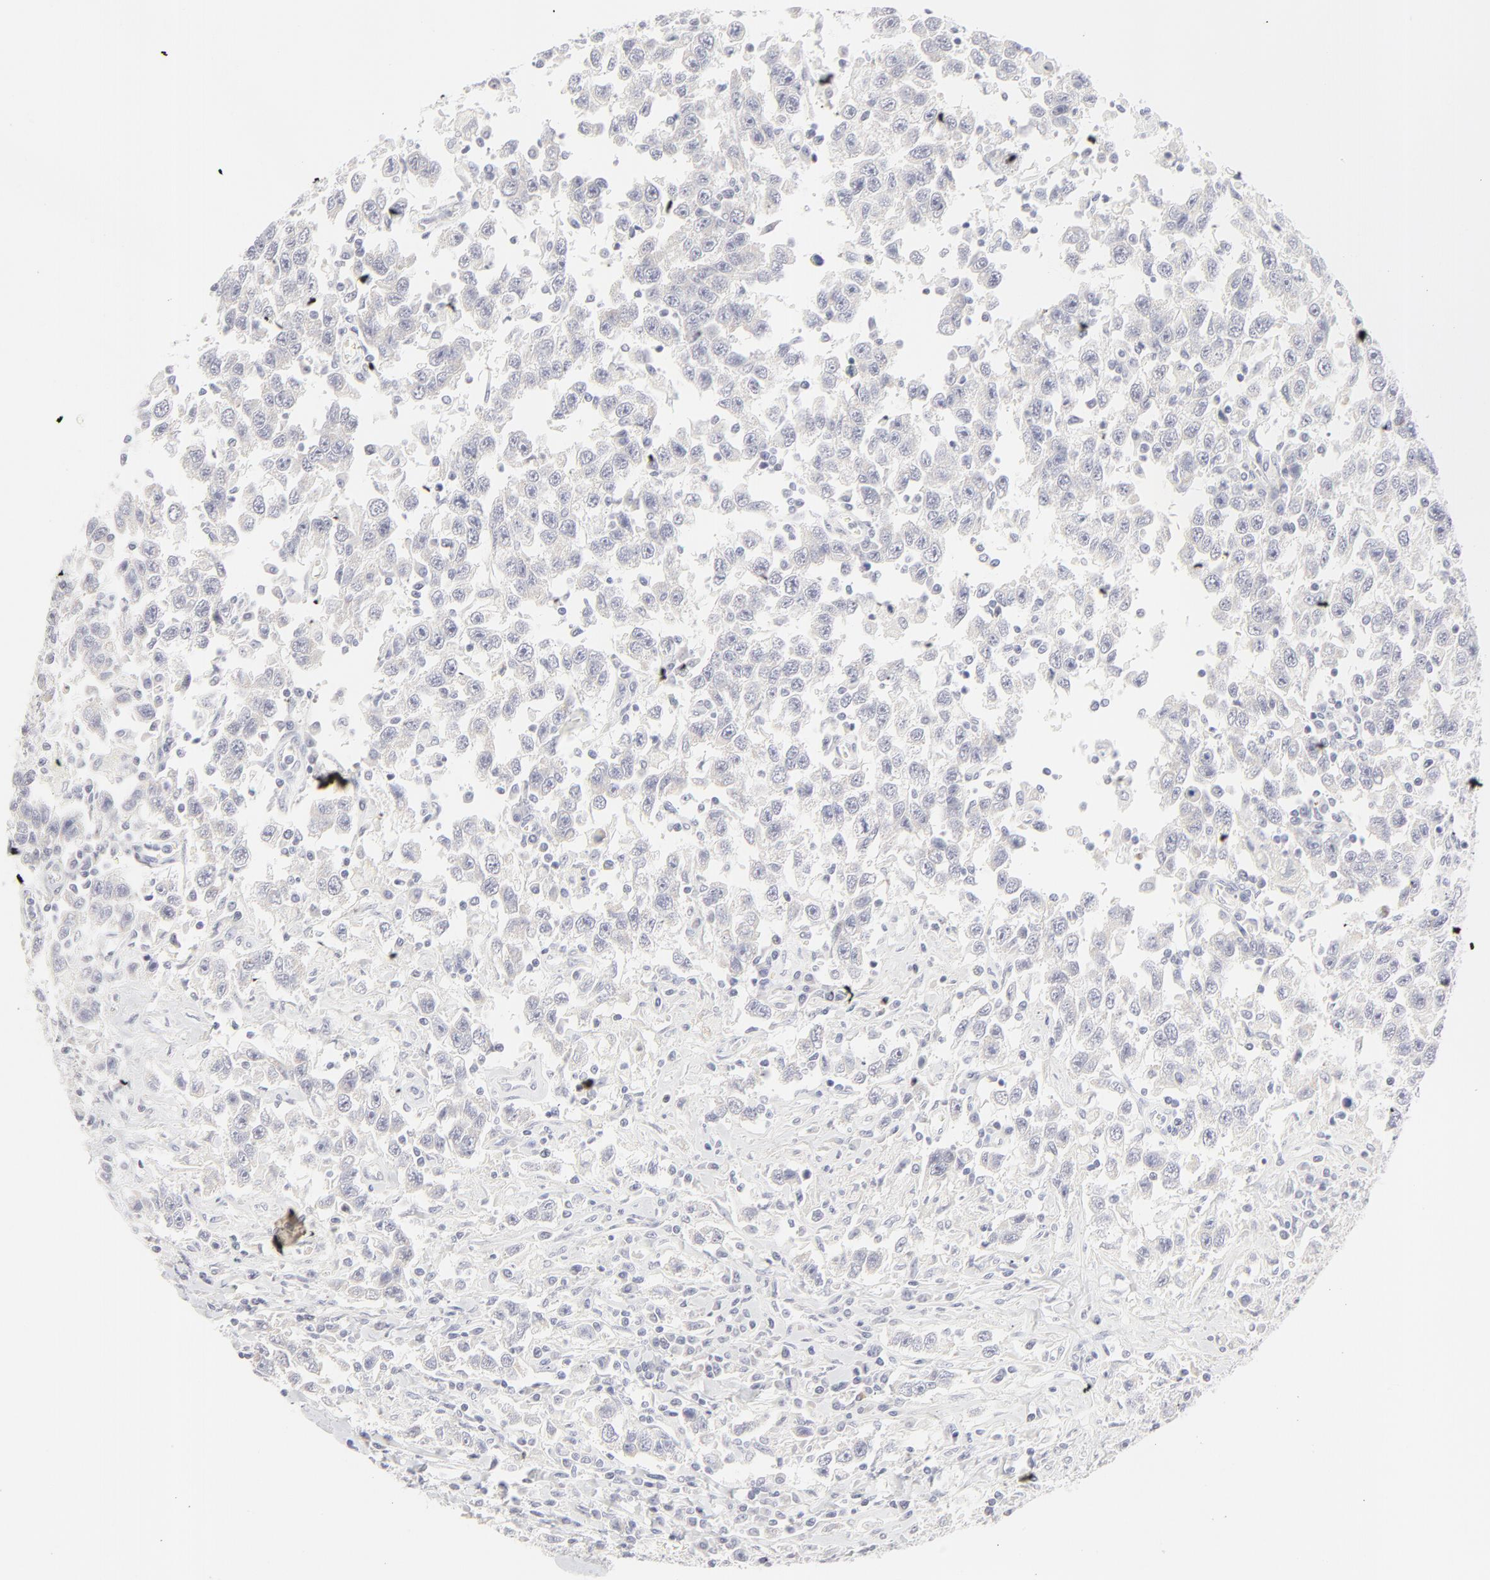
{"staining": {"intensity": "negative", "quantity": "none", "location": "none"}, "tissue": "testis cancer", "cell_type": "Tumor cells", "image_type": "cancer", "snomed": [{"axis": "morphology", "description": "Seminoma, NOS"}, {"axis": "topography", "description": "Testis"}], "caption": "This is an IHC histopathology image of seminoma (testis). There is no positivity in tumor cells.", "gene": "NPNT", "patient": {"sex": "male", "age": 41}}